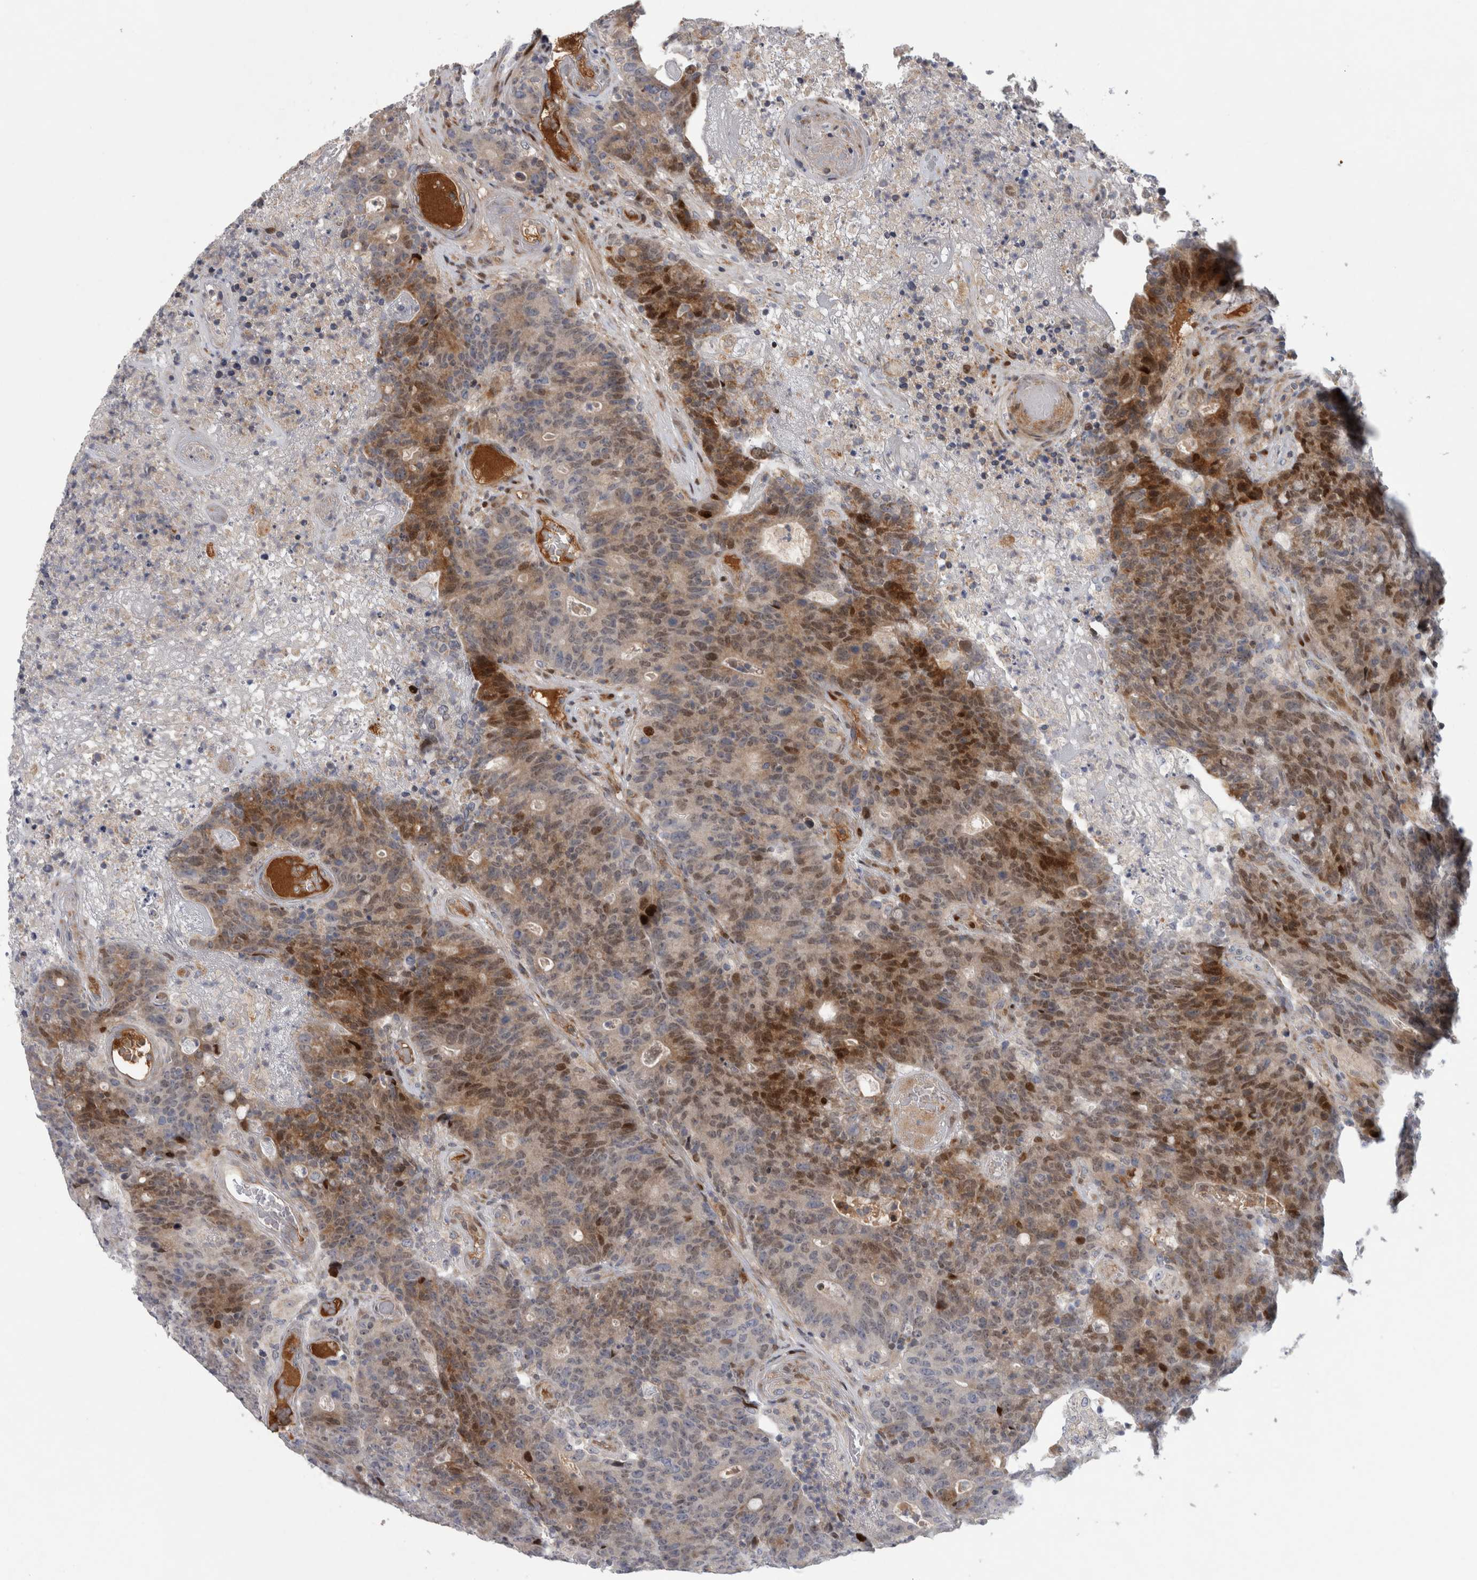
{"staining": {"intensity": "strong", "quantity": "<25%", "location": "cytoplasmic/membranous,nuclear"}, "tissue": "colorectal cancer", "cell_type": "Tumor cells", "image_type": "cancer", "snomed": [{"axis": "morphology", "description": "Normal tissue, NOS"}, {"axis": "morphology", "description": "Adenocarcinoma, NOS"}, {"axis": "topography", "description": "Colon"}], "caption": "Immunohistochemical staining of adenocarcinoma (colorectal) displays medium levels of strong cytoplasmic/membranous and nuclear expression in approximately <25% of tumor cells.", "gene": "RBM48", "patient": {"sex": "female", "age": 75}}